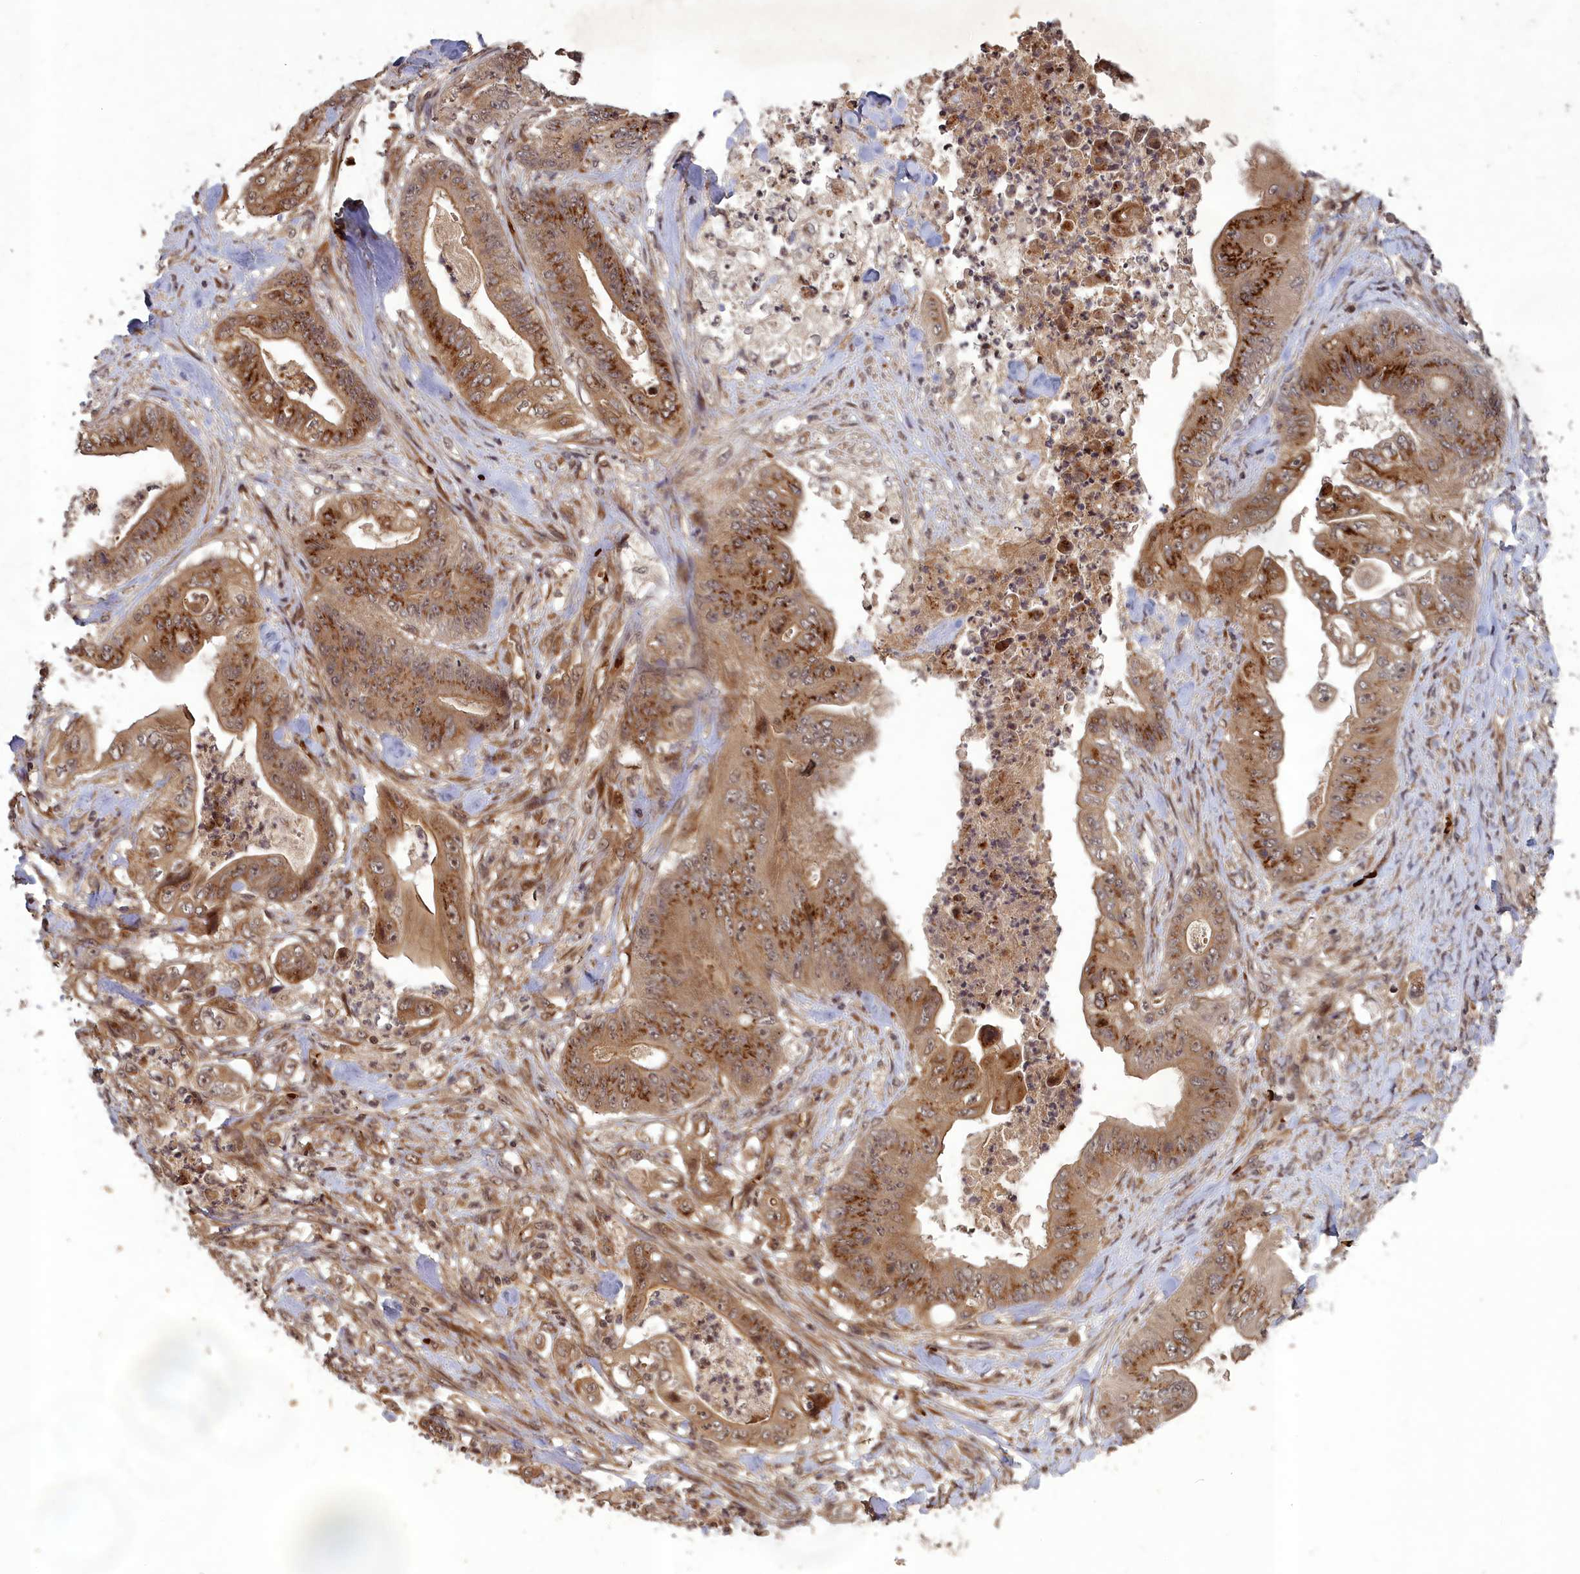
{"staining": {"intensity": "strong", "quantity": ">75%", "location": "cytoplasmic/membranous"}, "tissue": "stomach cancer", "cell_type": "Tumor cells", "image_type": "cancer", "snomed": [{"axis": "morphology", "description": "Adenocarcinoma, NOS"}, {"axis": "topography", "description": "Stomach"}], "caption": "Human stomach cancer stained with a protein marker displays strong staining in tumor cells.", "gene": "SRMS", "patient": {"sex": "female", "age": 73}}